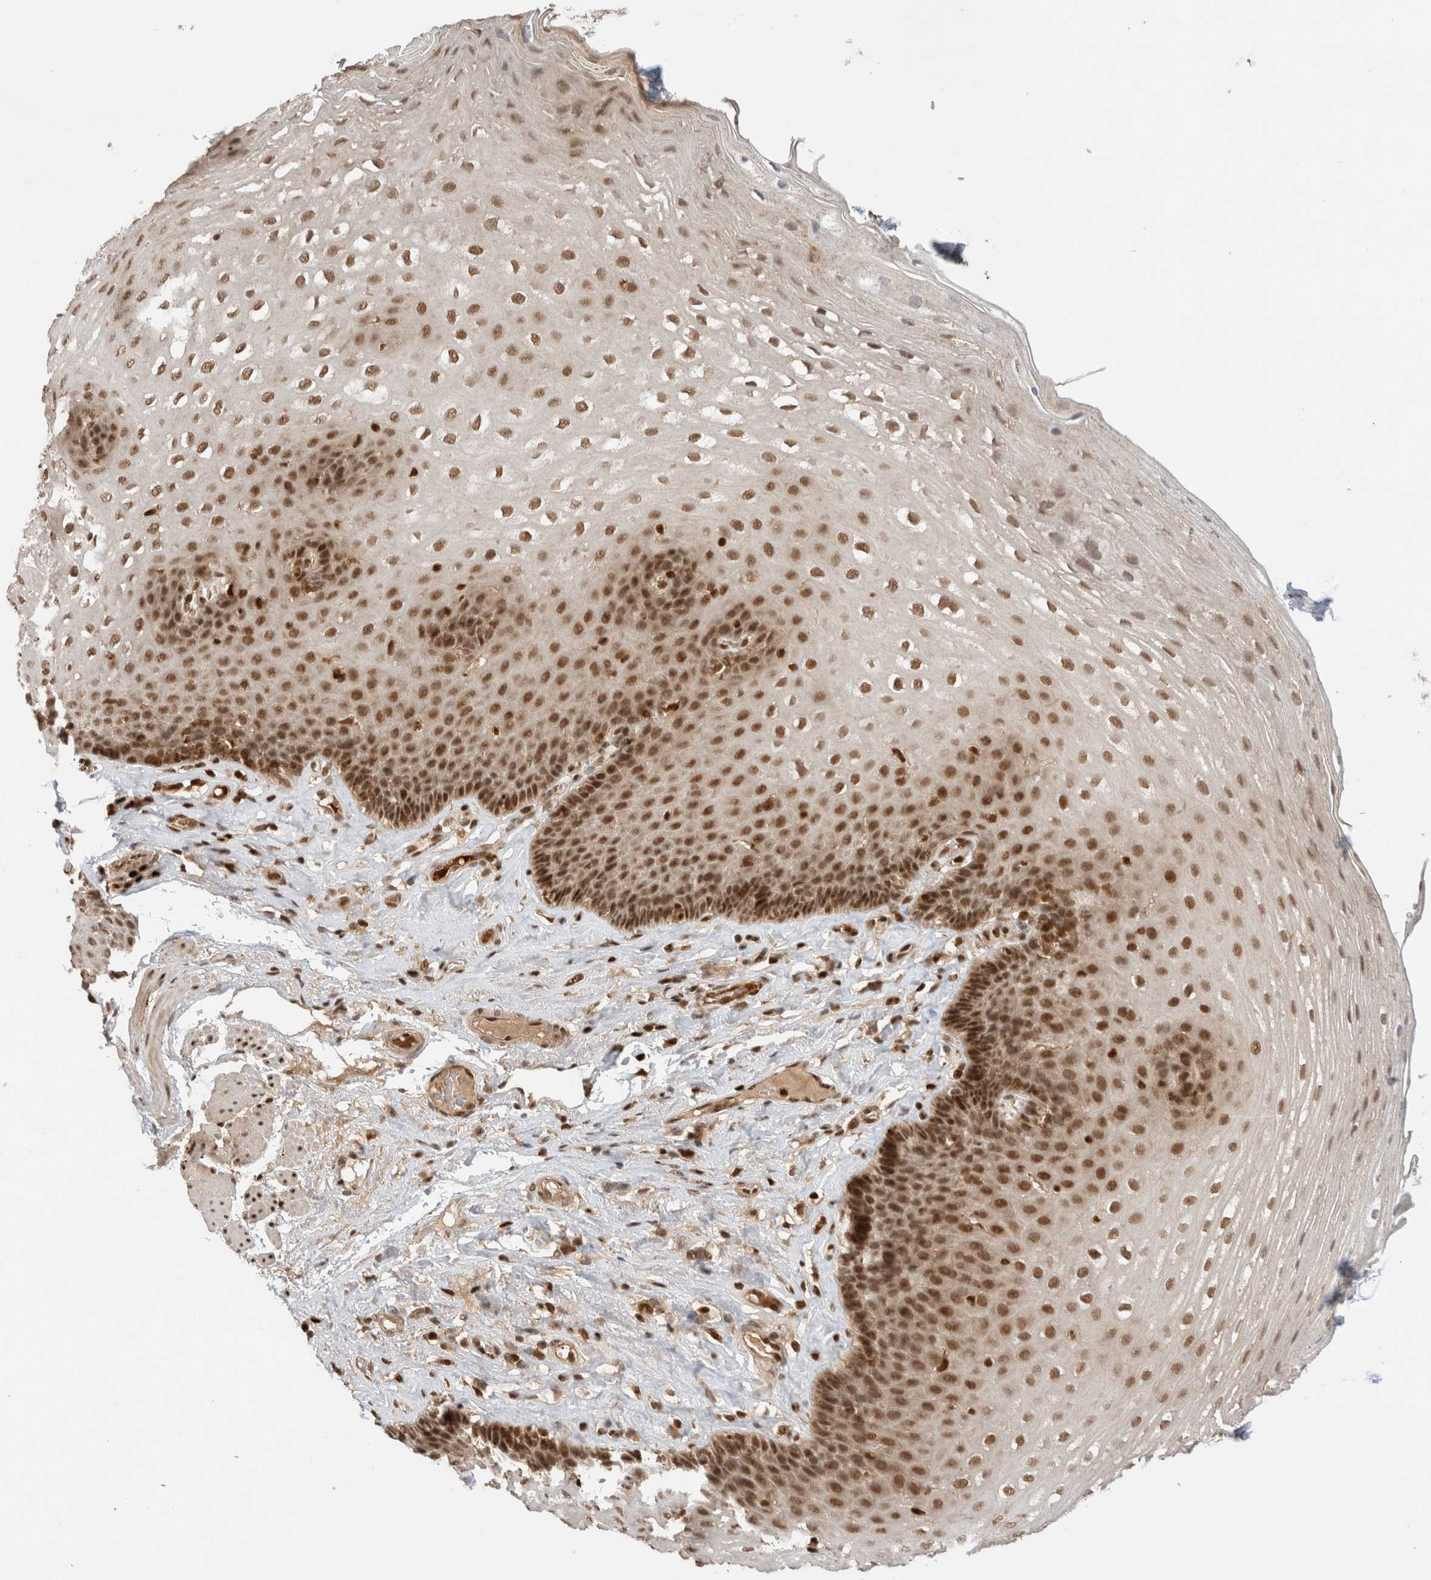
{"staining": {"intensity": "strong", "quantity": ">75%", "location": "nuclear"}, "tissue": "esophagus", "cell_type": "Squamous epithelial cells", "image_type": "normal", "snomed": [{"axis": "morphology", "description": "Normal tissue, NOS"}, {"axis": "topography", "description": "Esophagus"}], "caption": "A brown stain labels strong nuclear staining of a protein in squamous epithelial cells of benign esophagus.", "gene": "SNRNP40", "patient": {"sex": "female", "age": 66}}